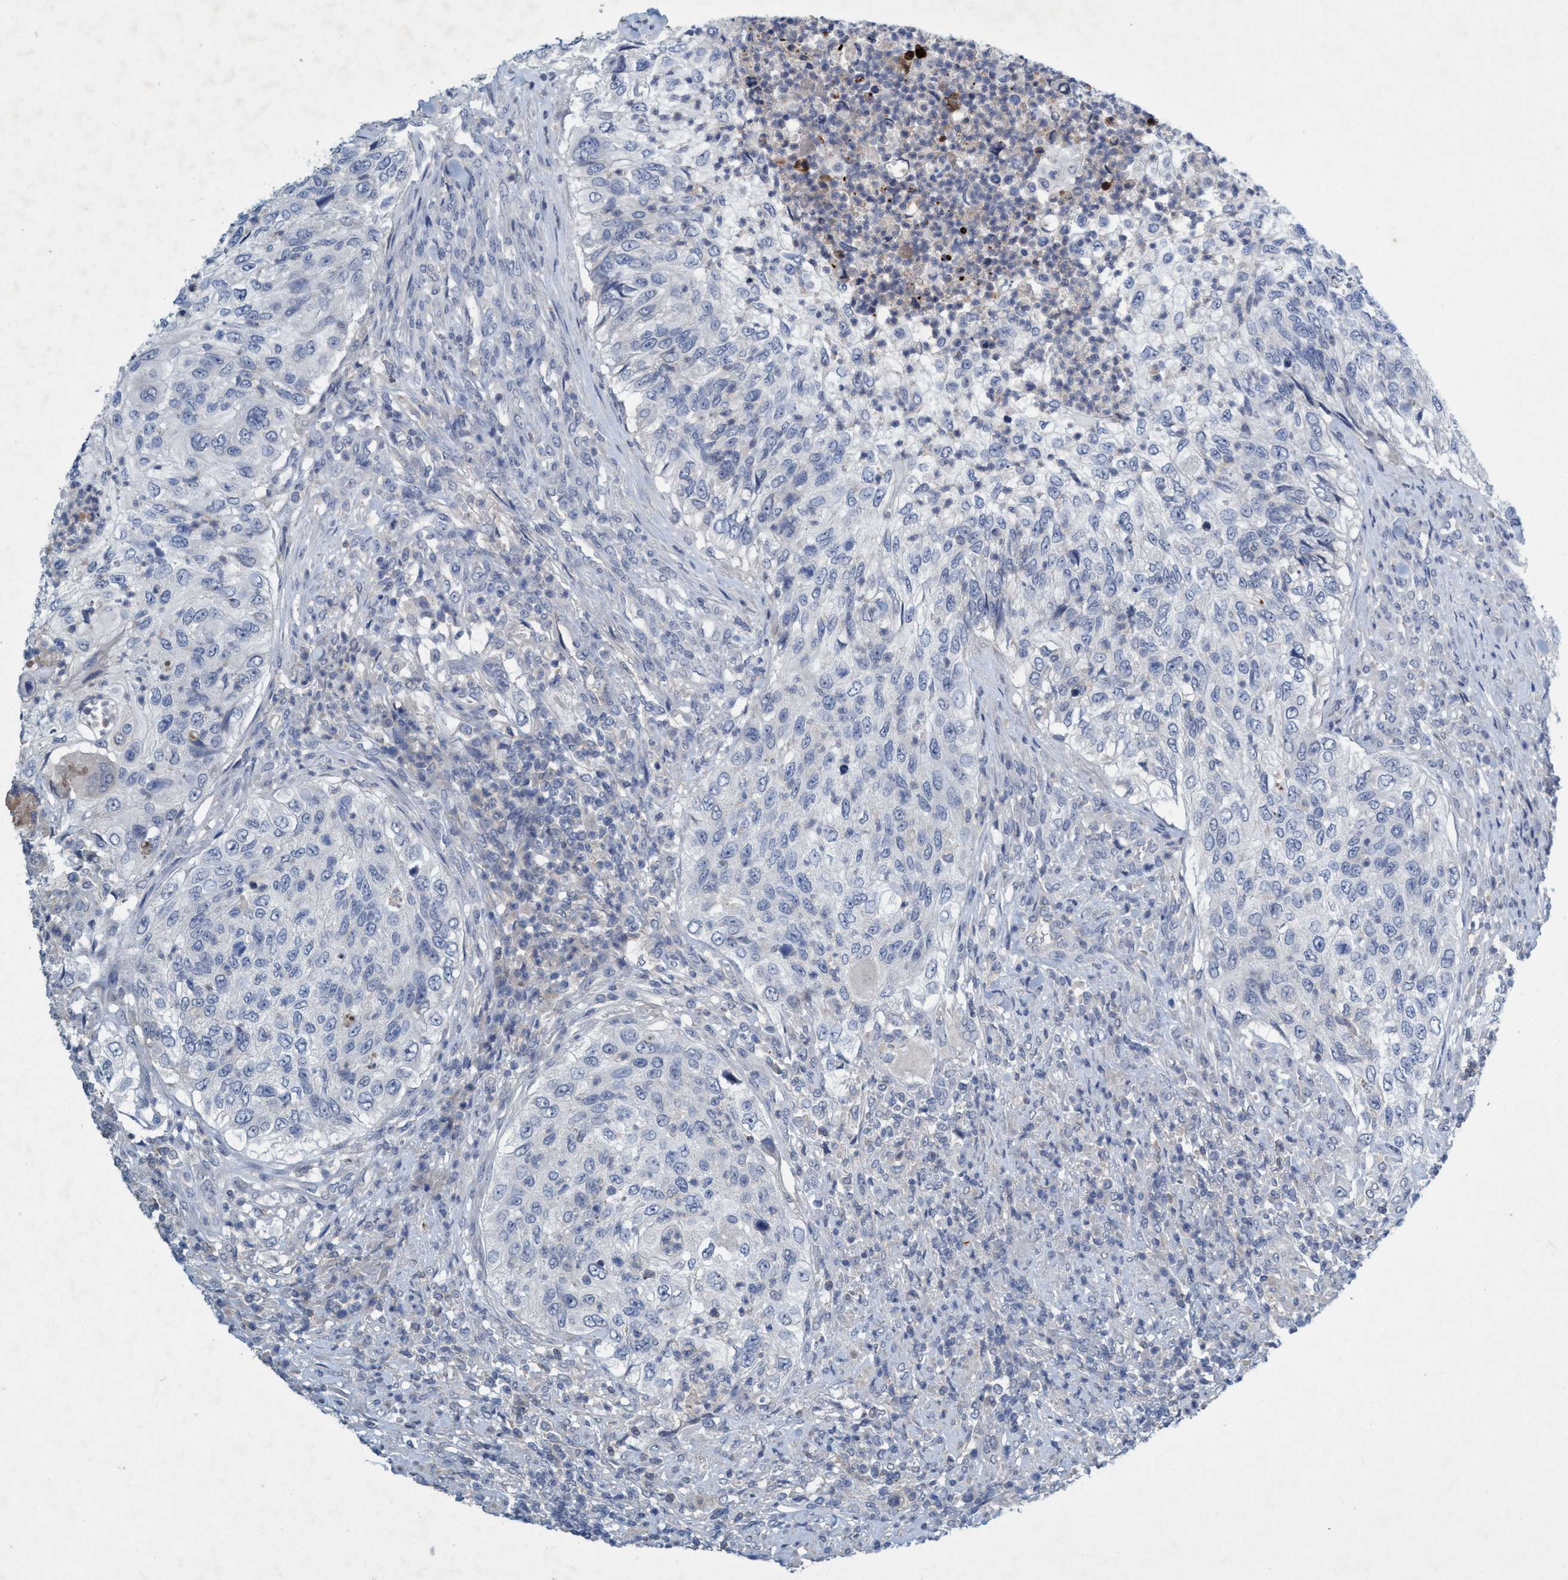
{"staining": {"intensity": "negative", "quantity": "none", "location": "none"}, "tissue": "urothelial cancer", "cell_type": "Tumor cells", "image_type": "cancer", "snomed": [{"axis": "morphology", "description": "Urothelial carcinoma, High grade"}, {"axis": "topography", "description": "Urinary bladder"}], "caption": "IHC micrograph of neoplastic tissue: human urothelial carcinoma (high-grade) stained with DAB exhibits no significant protein expression in tumor cells.", "gene": "RNF208", "patient": {"sex": "female", "age": 60}}